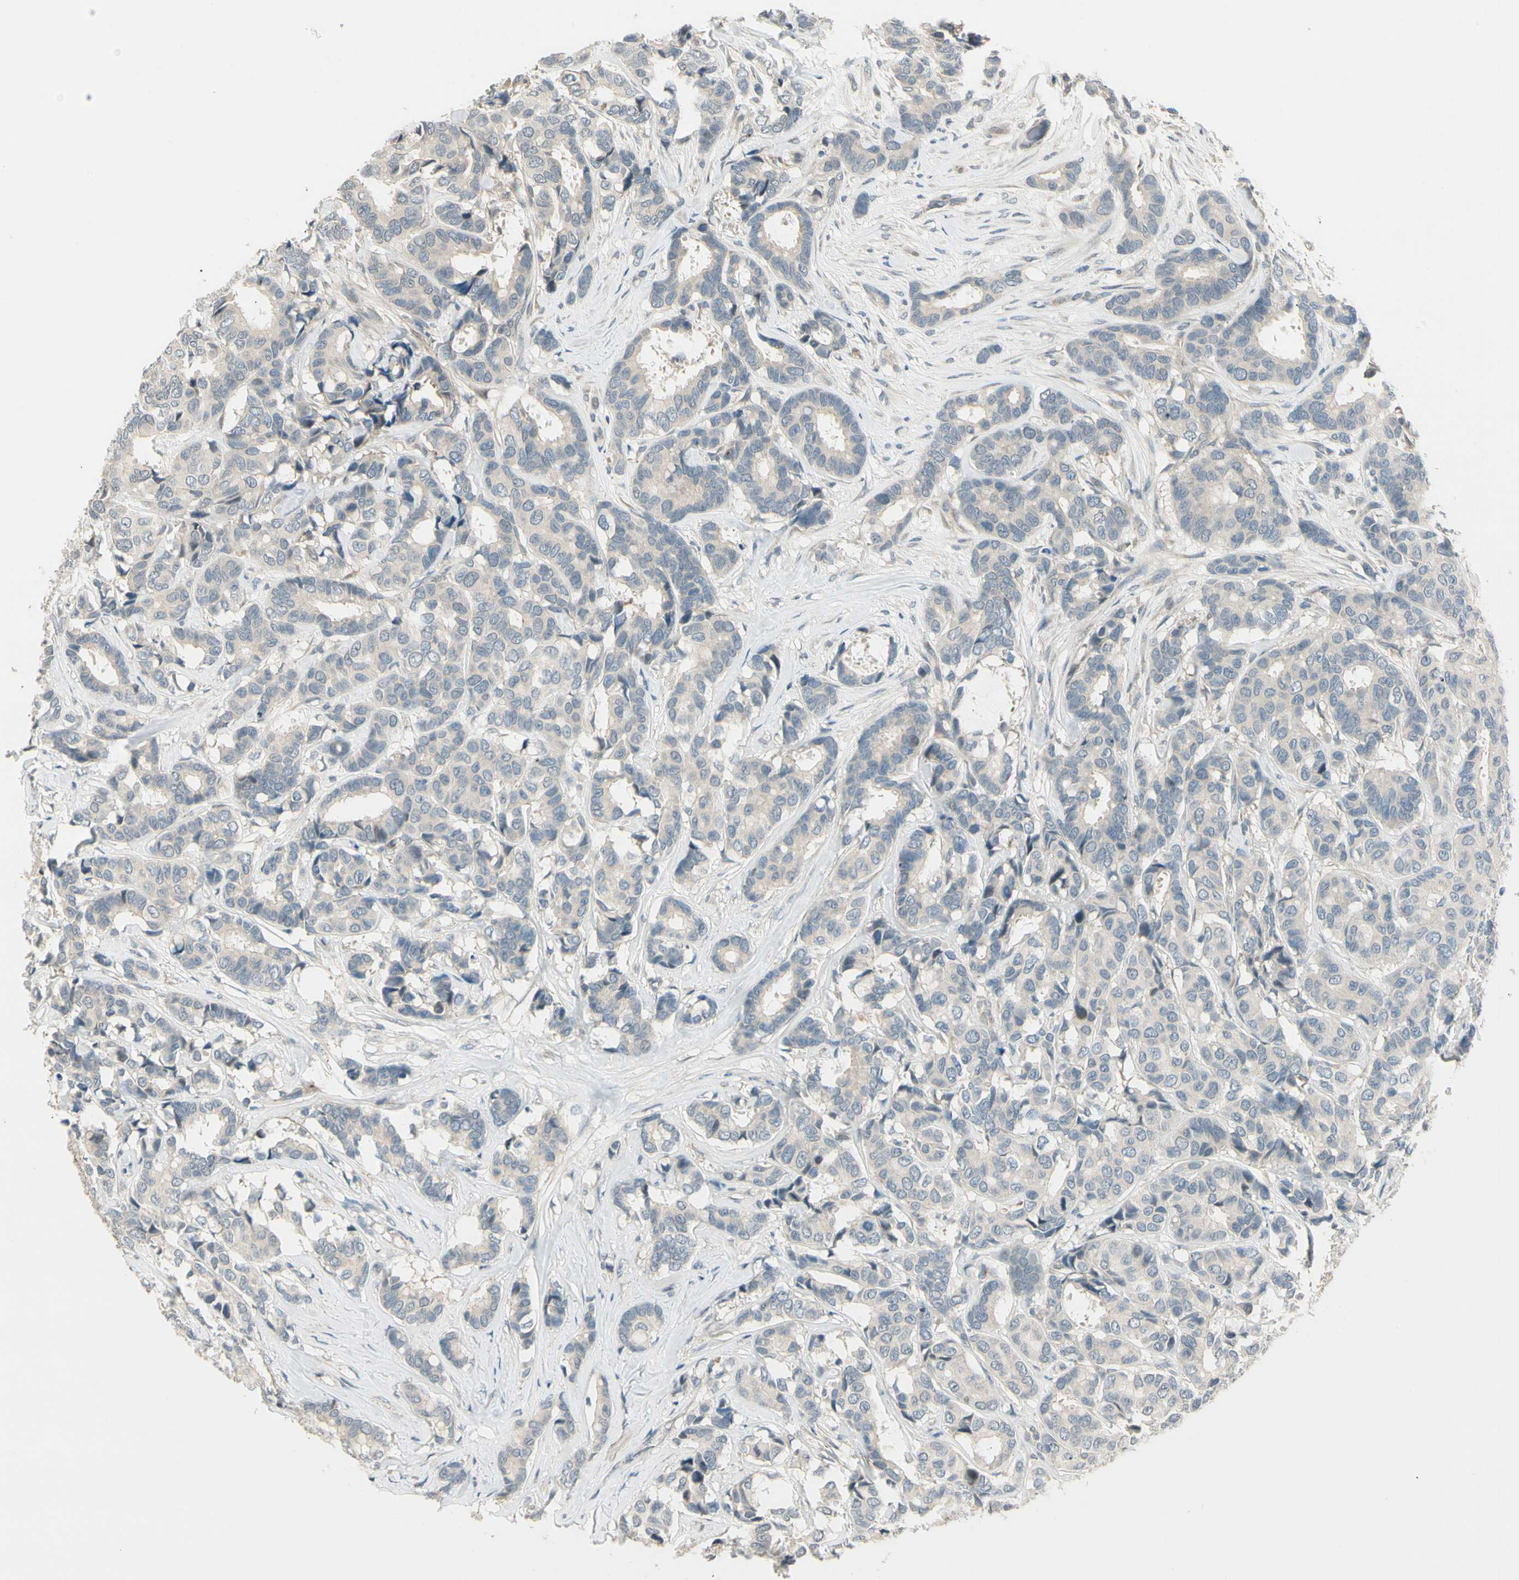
{"staining": {"intensity": "negative", "quantity": "none", "location": "none"}, "tissue": "breast cancer", "cell_type": "Tumor cells", "image_type": "cancer", "snomed": [{"axis": "morphology", "description": "Duct carcinoma"}, {"axis": "topography", "description": "Breast"}], "caption": "Immunohistochemistry histopathology image of neoplastic tissue: invasive ductal carcinoma (breast) stained with DAB (3,3'-diaminobenzidine) demonstrates no significant protein positivity in tumor cells.", "gene": "PCDHB15", "patient": {"sex": "female", "age": 87}}